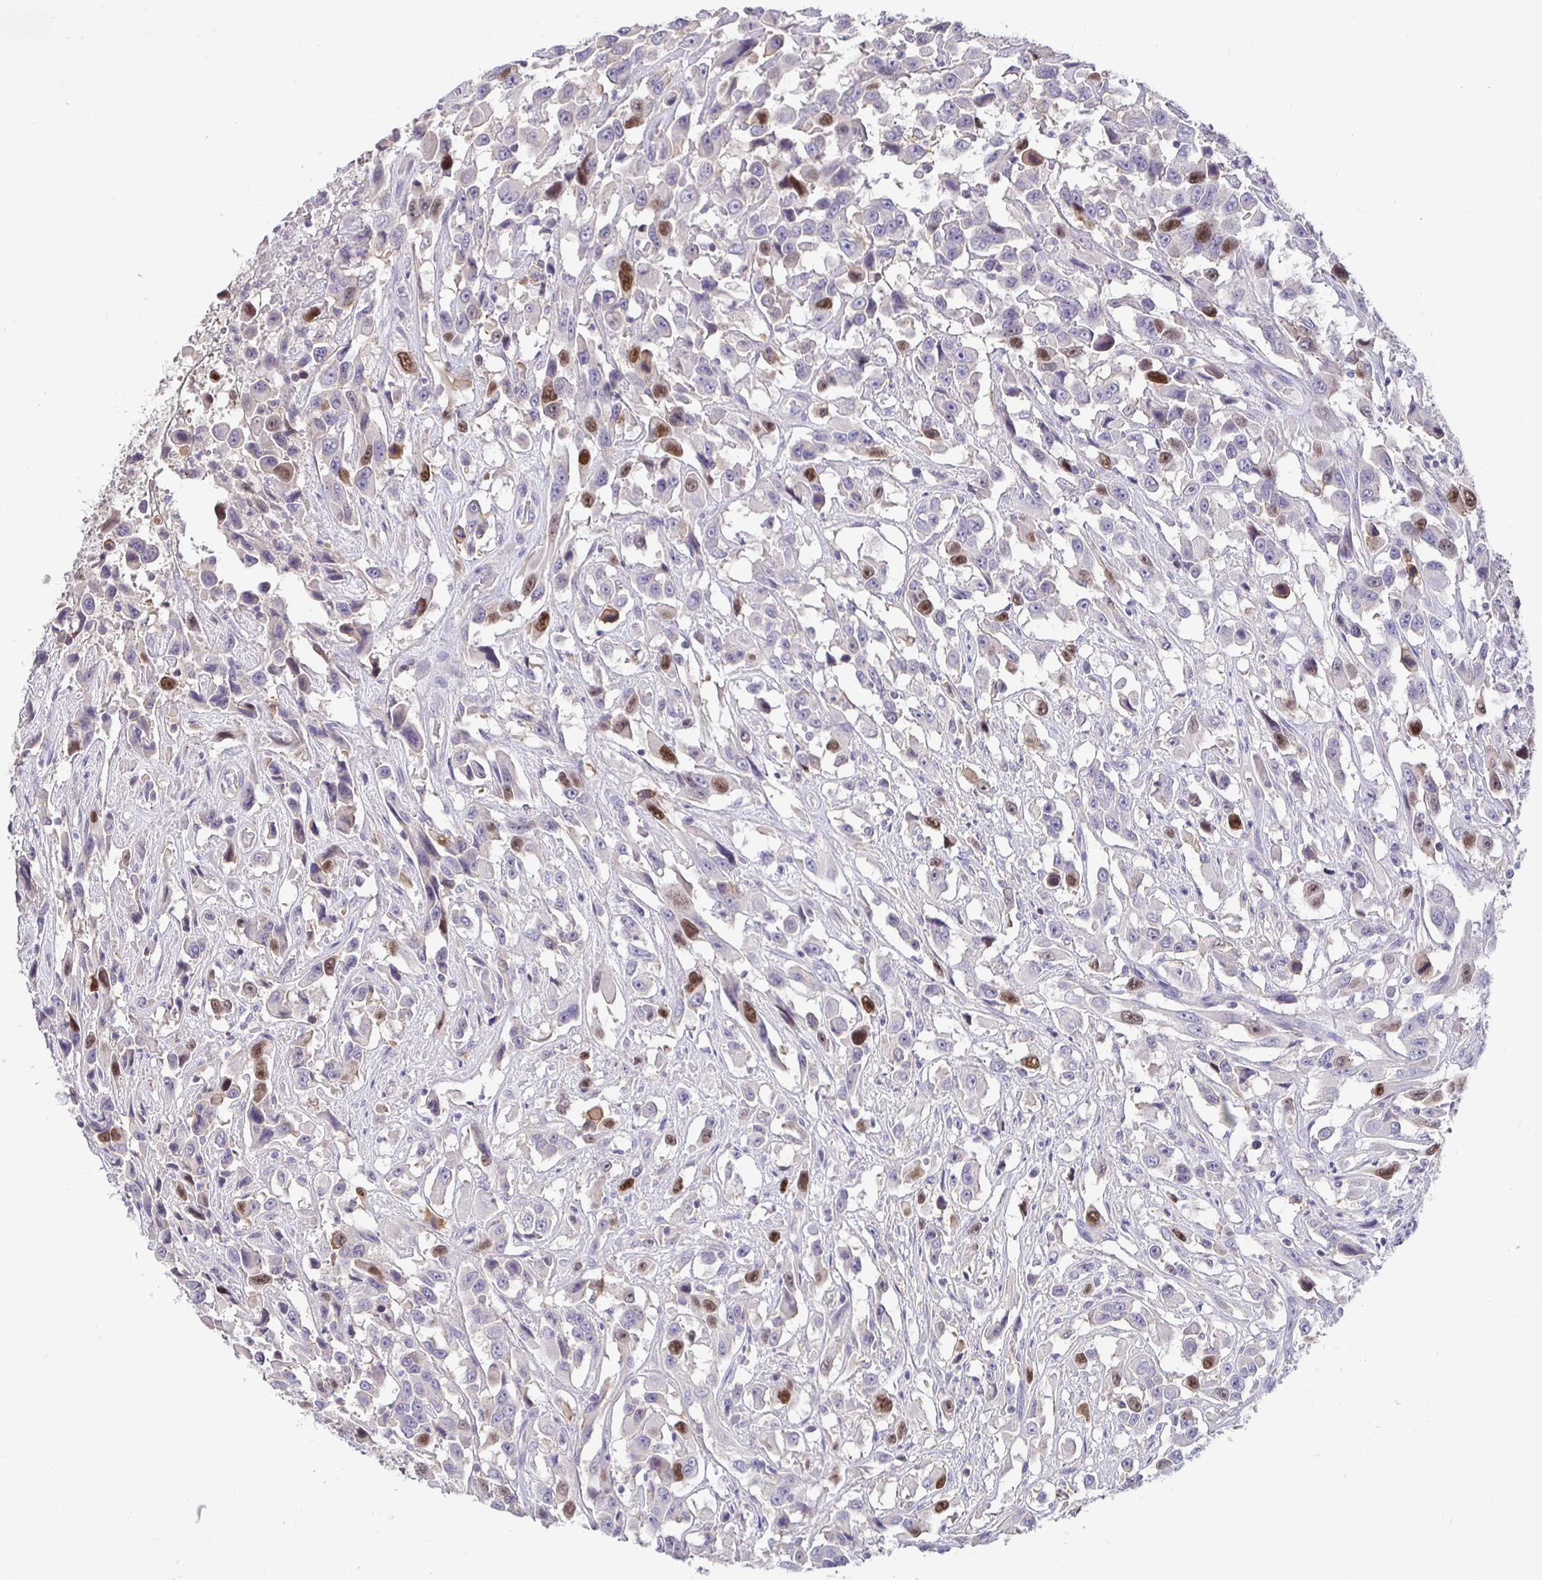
{"staining": {"intensity": "strong", "quantity": "<25%", "location": "nuclear"}, "tissue": "urothelial cancer", "cell_type": "Tumor cells", "image_type": "cancer", "snomed": [{"axis": "morphology", "description": "Urothelial carcinoma, High grade"}, {"axis": "topography", "description": "Urinary bladder"}], "caption": "Immunohistochemistry (IHC) image of human high-grade urothelial carcinoma stained for a protein (brown), which reveals medium levels of strong nuclear positivity in approximately <25% of tumor cells.", "gene": "ANLN", "patient": {"sex": "male", "age": 53}}